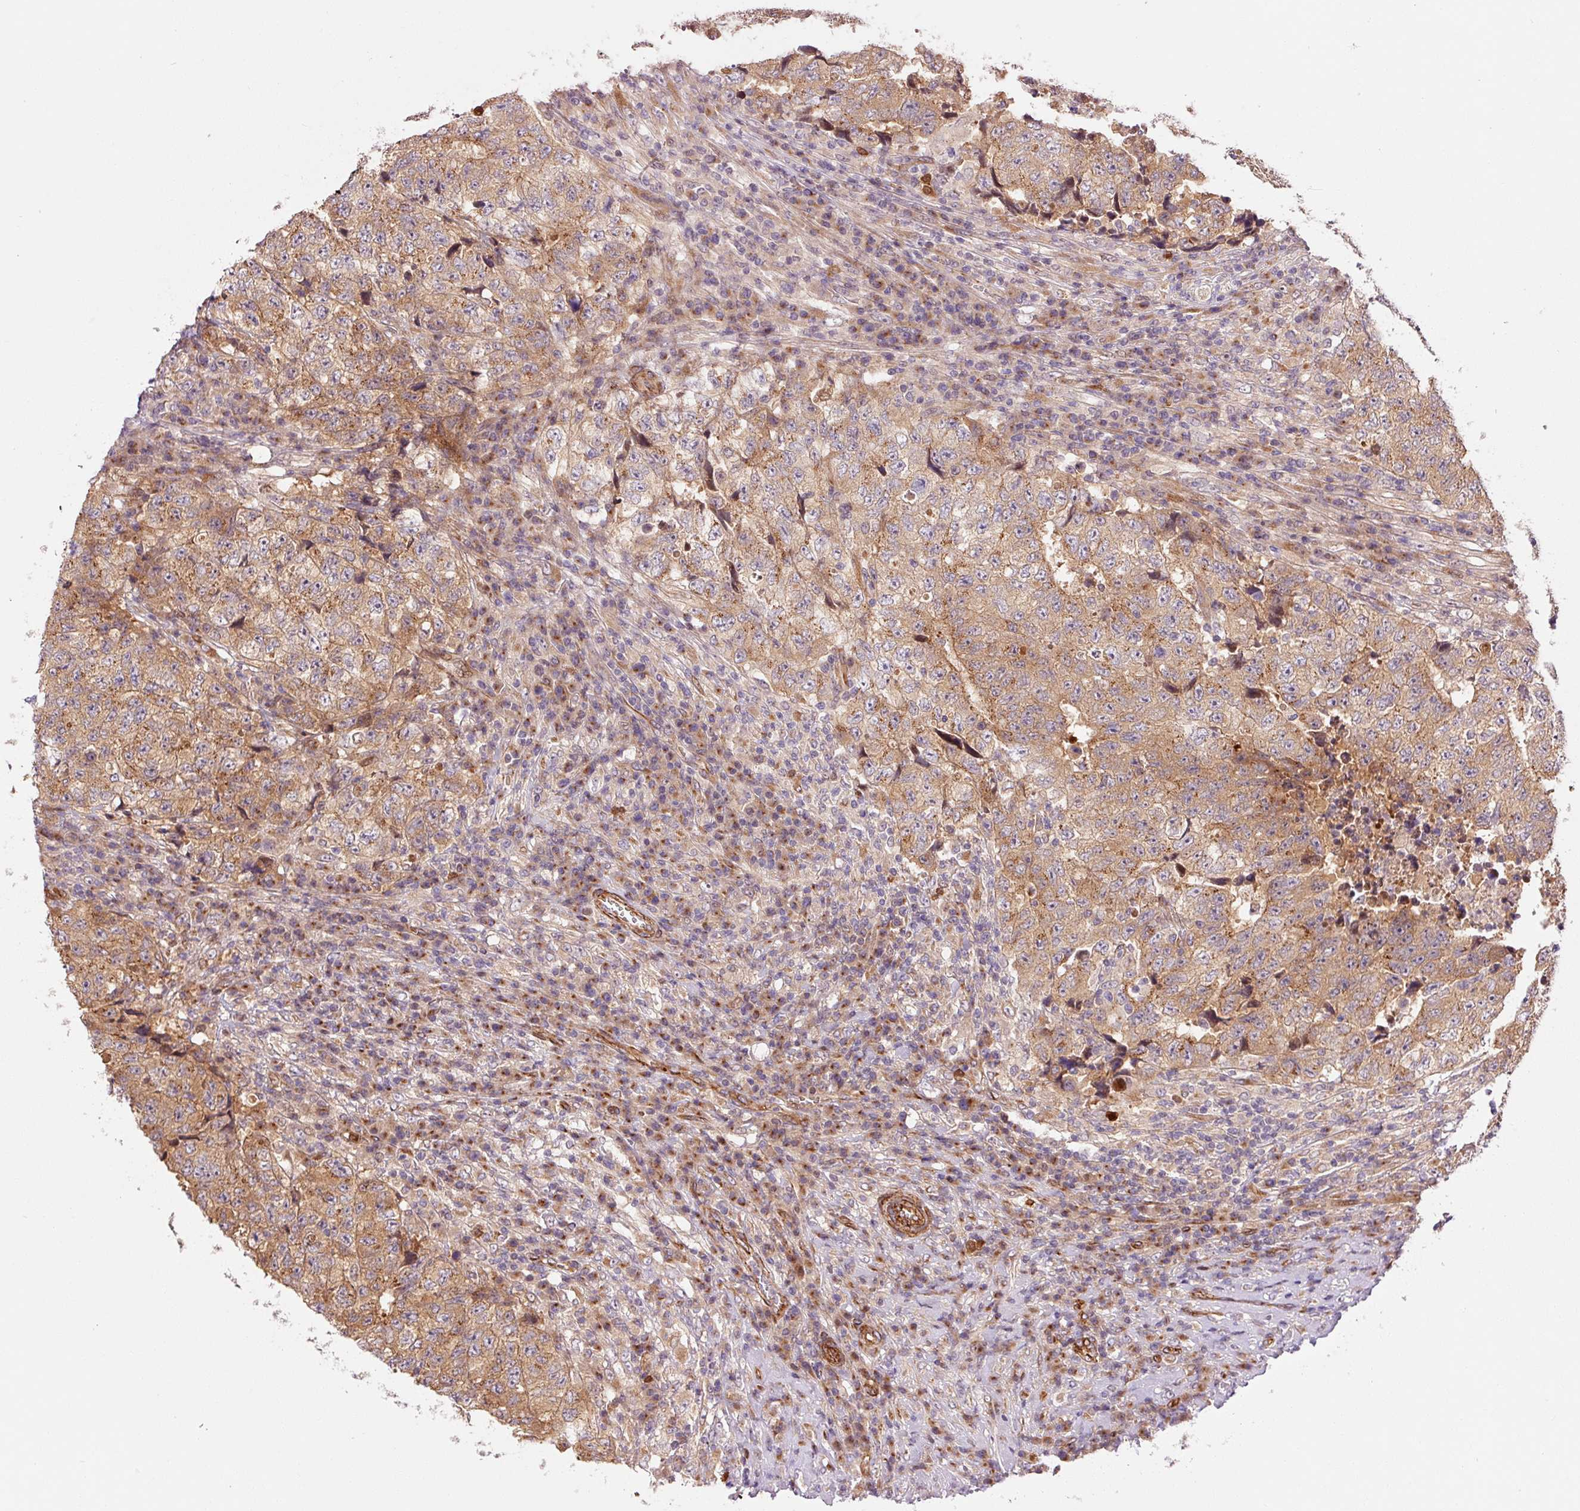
{"staining": {"intensity": "moderate", "quantity": ">75%", "location": "cytoplasmic/membranous"}, "tissue": "testis cancer", "cell_type": "Tumor cells", "image_type": "cancer", "snomed": [{"axis": "morphology", "description": "Necrosis, NOS"}, {"axis": "morphology", "description": "Carcinoma, Embryonal, NOS"}, {"axis": "topography", "description": "Testis"}], "caption": "The micrograph exhibits immunohistochemical staining of testis cancer. There is moderate cytoplasmic/membranous expression is present in about >75% of tumor cells.", "gene": "PPP1R14B", "patient": {"sex": "male", "age": 19}}